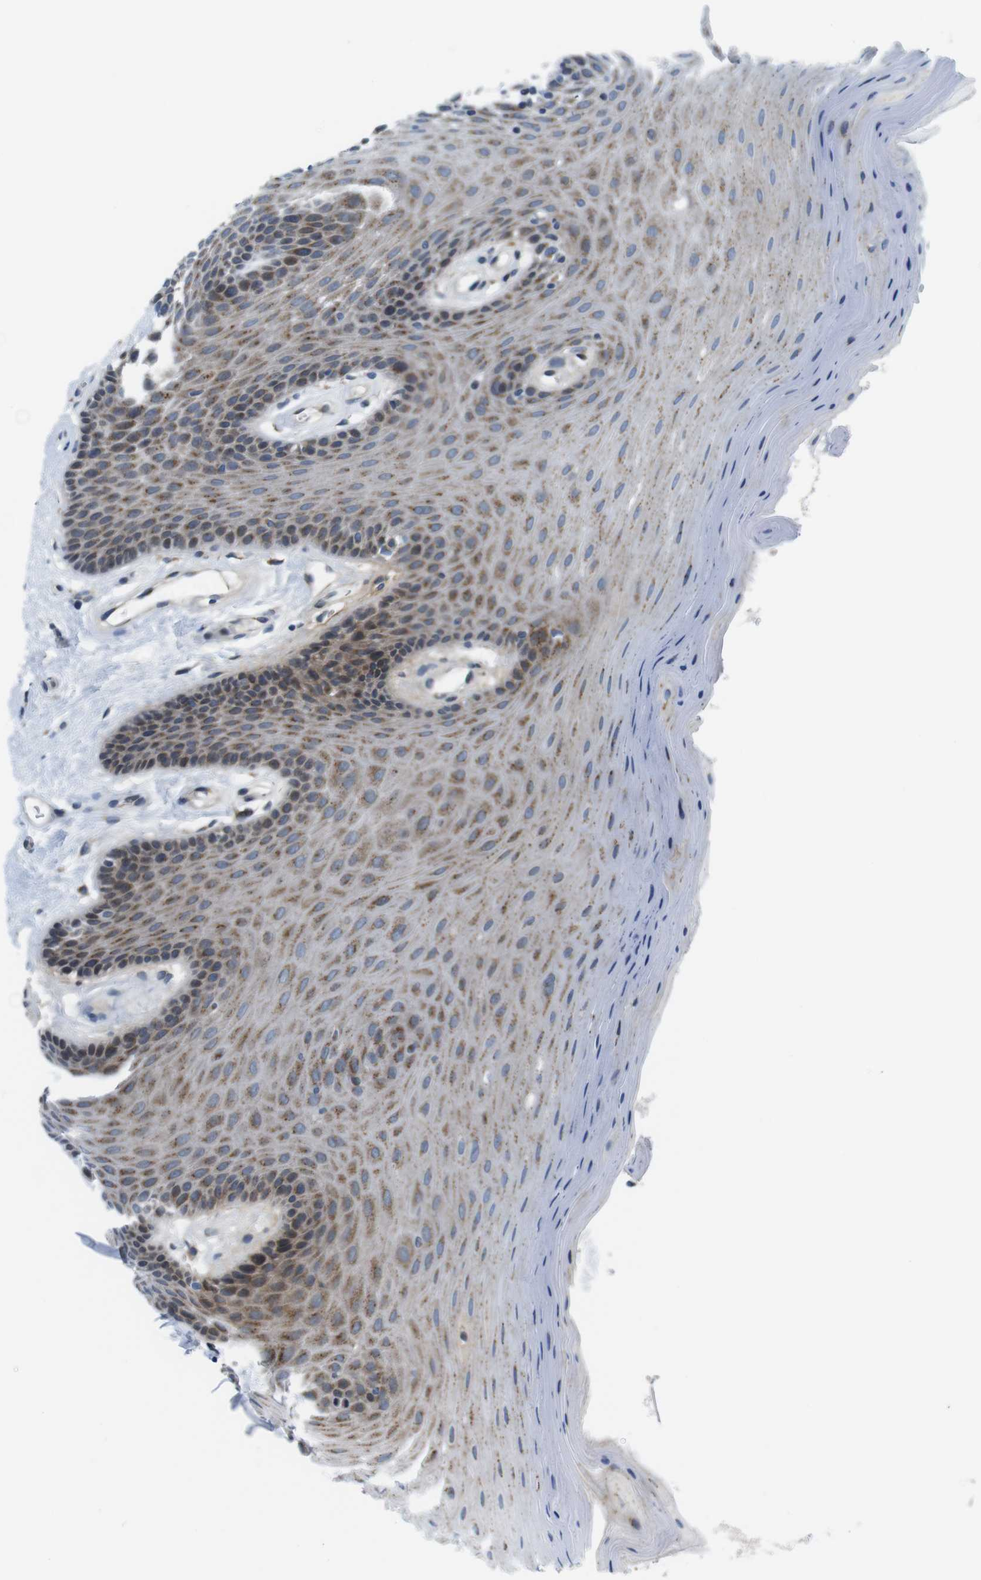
{"staining": {"intensity": "moderate", "quantity": ">75%", "location": "cytoplasmic/membranous"}, "tissue": "oral mucosa", "cell_type": "Squamous epithelial cells", "image_type": "normal", "snomed": [{"axis": "morphology", "description": "Normal tissue, NOS"}, {"axis": "morphology", "description": "Squamous cell carcinoma, NOS"}, {"axis": "topography", "description": "Skeletal muscle"}, {"axis": "topography", "description": "Adipose tissue"}, {"axis": "topography", "description": "Vascular tissue"}, {"axis": "topography", "description": "Oral tissue"}, {"axis": "topography", "description": "Peripheral nerve tissue"}, {"axis": "topography", "description": "Head-Neck"}], "caption": "A histopathology image showing moderate cytoplasmic/membranous positivity in about >75% of squamous epithelial cells in unremarkable oral mucosa, as visualized by brown immunohistochemical staining.", "gene": "ZDHHC3", "patient": {"sex": "male", "age": 71}}